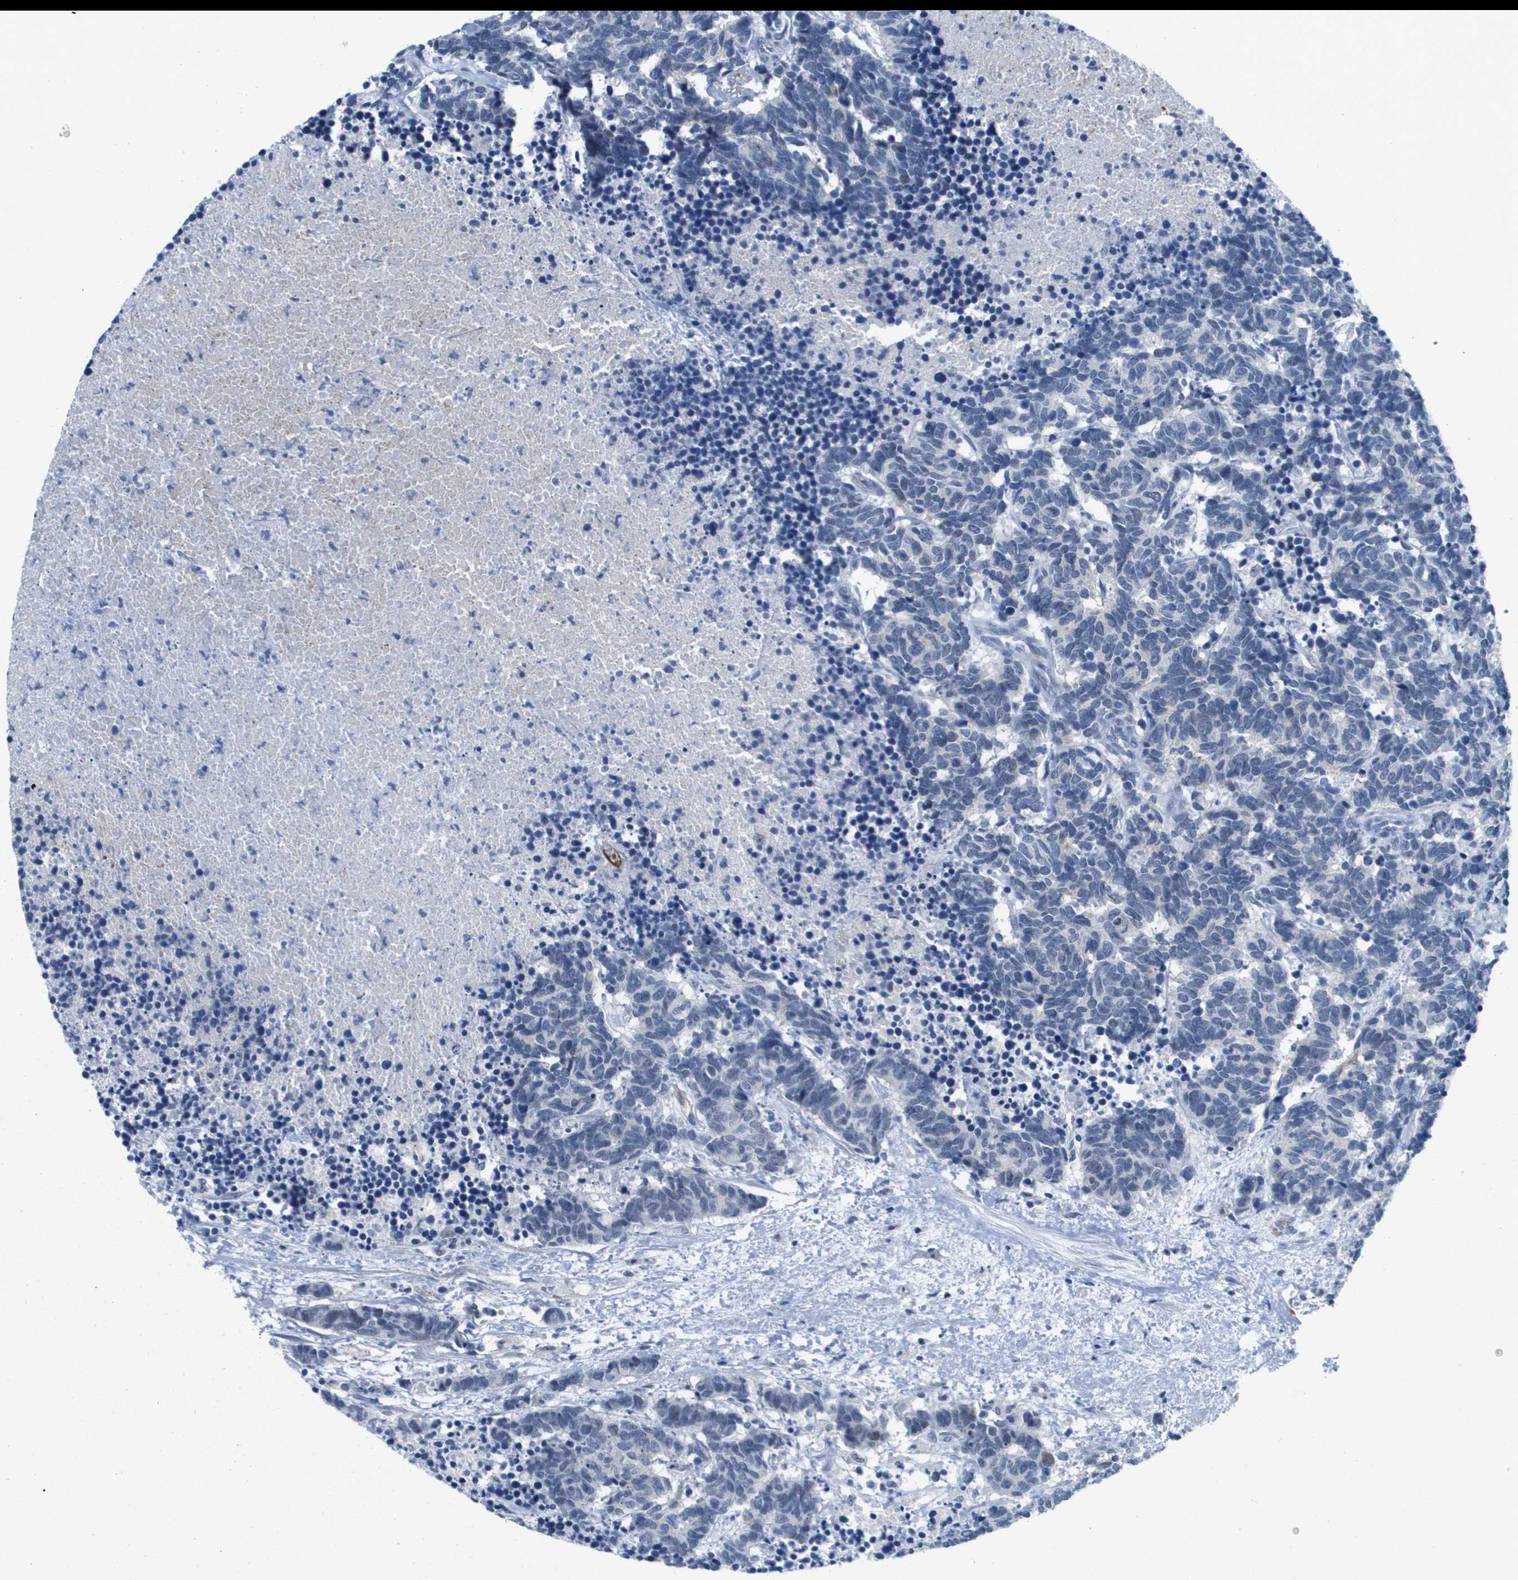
{"staining": {"intensity": "negative", "quantity": "none", "location": "none"}, "tissue": "carcinoid", "cell_type": "Tumor cells", "image_type": "cancer", "snomed": [{"axis": "morphology", "description": "Carcinoma, NOS"}, {"axis": "morphology", "description": "Carcinoid, malignant, NOS"}, {"axis": "topography", "description": "Urinary bladder"}], "caption": "Carcinoma was stained to show a protein in brown. There is no significant expression in tumor cells.", "gene": "ITGA6", "patient": {"sex": "male", "age": 57}}